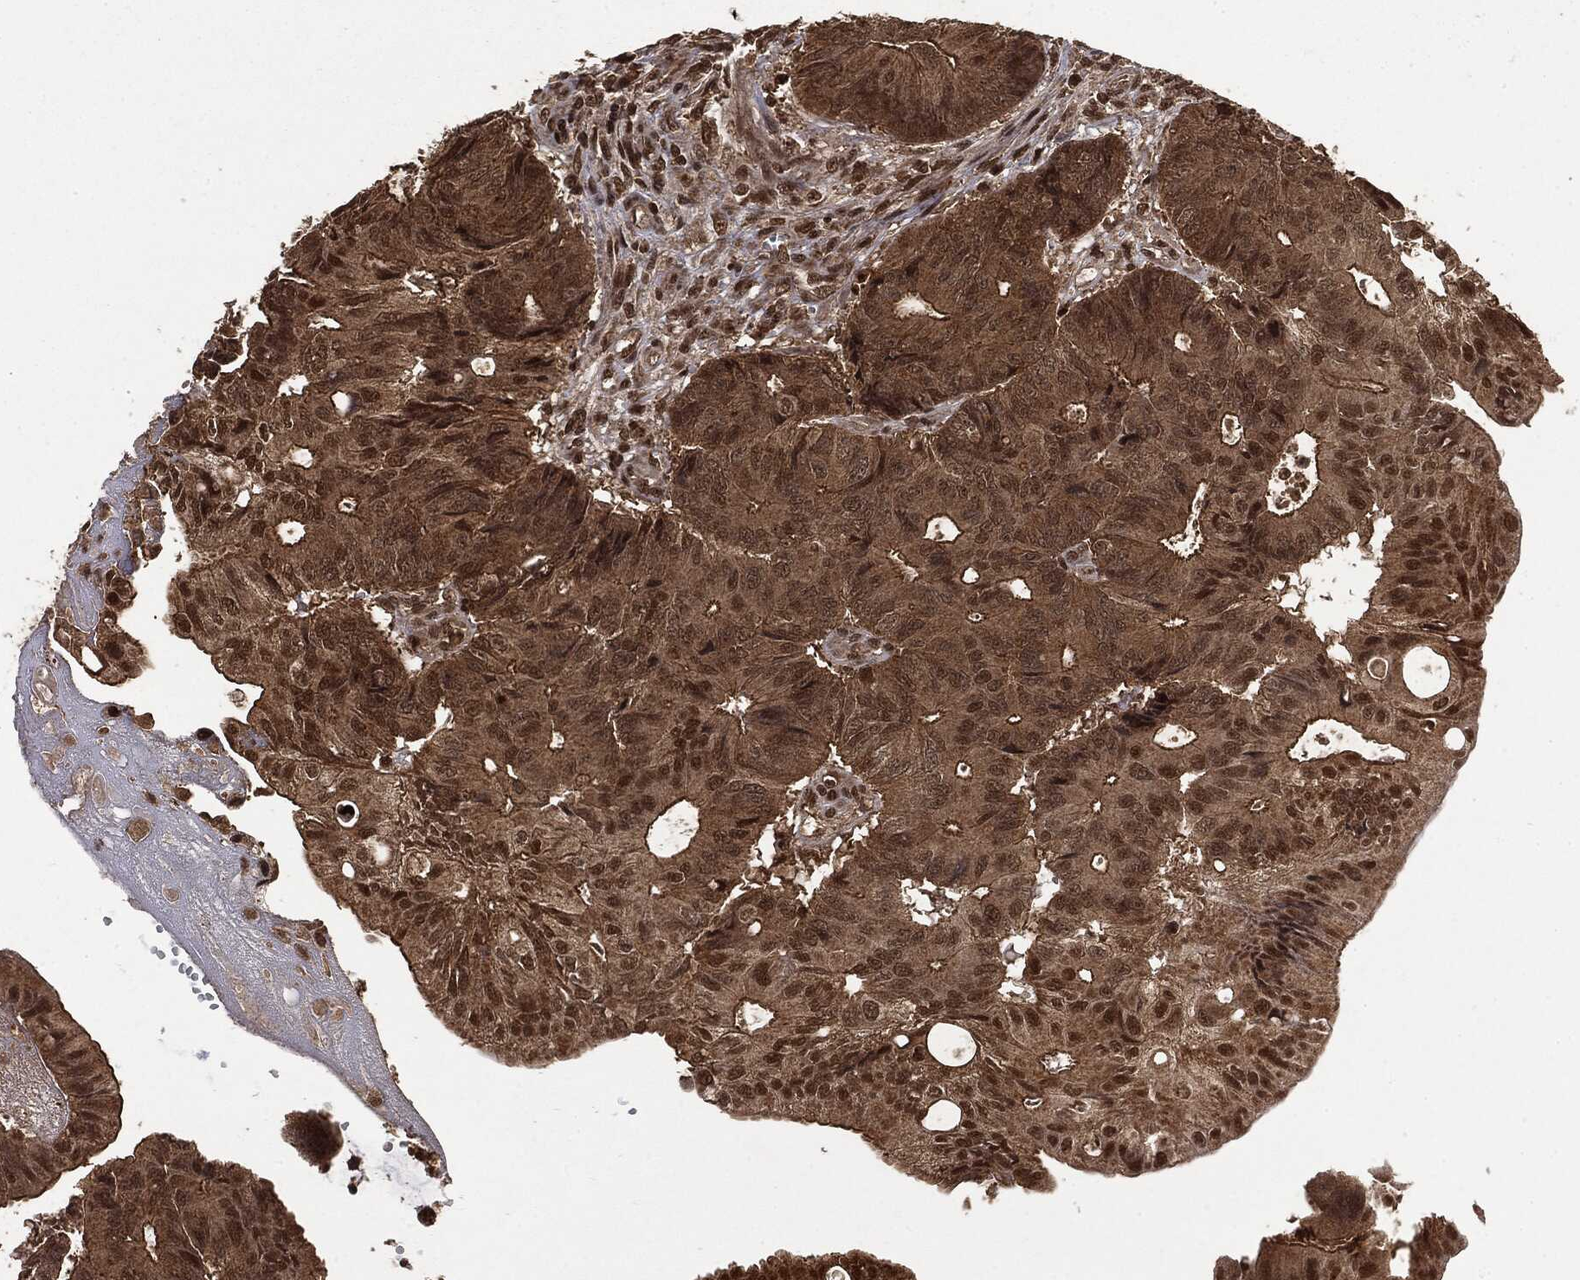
{"staining": {"intensity": "strong", "quantity": "<25%", "location": "cytoplasmic/membranous,nuclear"}, "tissue": "colorectal cancer", "cell_type": "Tumor cells", "image_type": "cancer", "snomed": [{"axis": "morphology", "description": "Normal tissue, NOS"}, {"axis": "morphology", "description": "Adenocarcinoma, NOS"}, {"axis": "topography", "description": "Colon"}], "caption": "Tumor cells exhibit medium levels of strong cytoplasmic/membranous and nuclear positivity in about <25% of cells in human colorectal adenocarcinoma.", "gene": "CTDP1", "patient": {"sex": "male", "age": 65}}